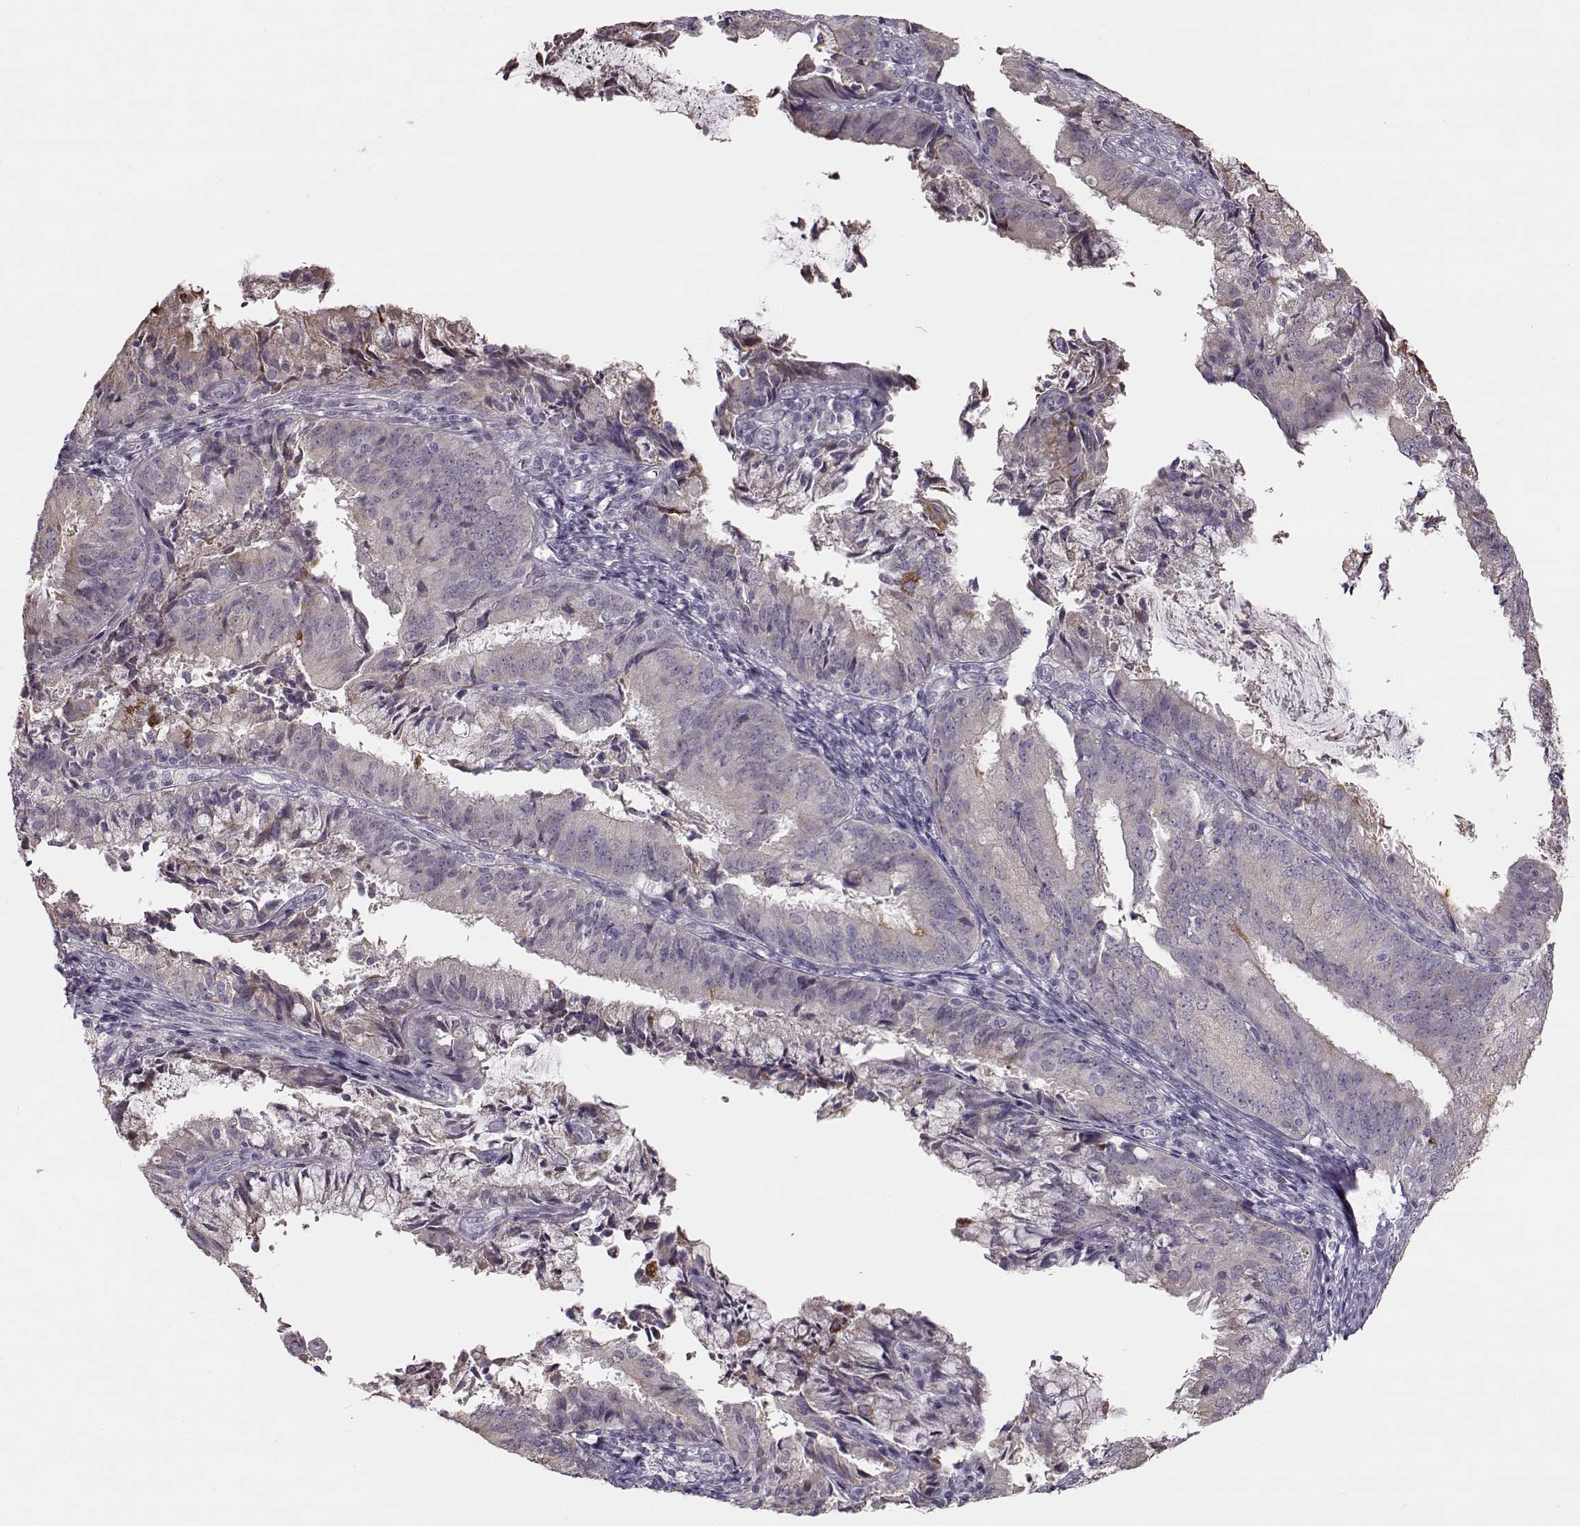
{"staining": {"intensity": "moderate", "quantity": "<25%", "location": "cytoplasmic/membranous"}, "tissue": "endometrial cancer", "cell_type": "Tumor cells", "image_type": "cancer", "snomed": [{"axis": "morphology", "description": "Adenocarcinoma, NOS"}, {"axis": "topography", "description": "Endometrium"}], "caption": "DAB immunohistochemical staining of human endometrial cancer (adenocarcinoma) demonstrates moderate cytoplasmic/membranous protein staining in about <25% of tumor cells.", "gene": "MAP6D1", "patient": {"sex": "female", "age": 57}}